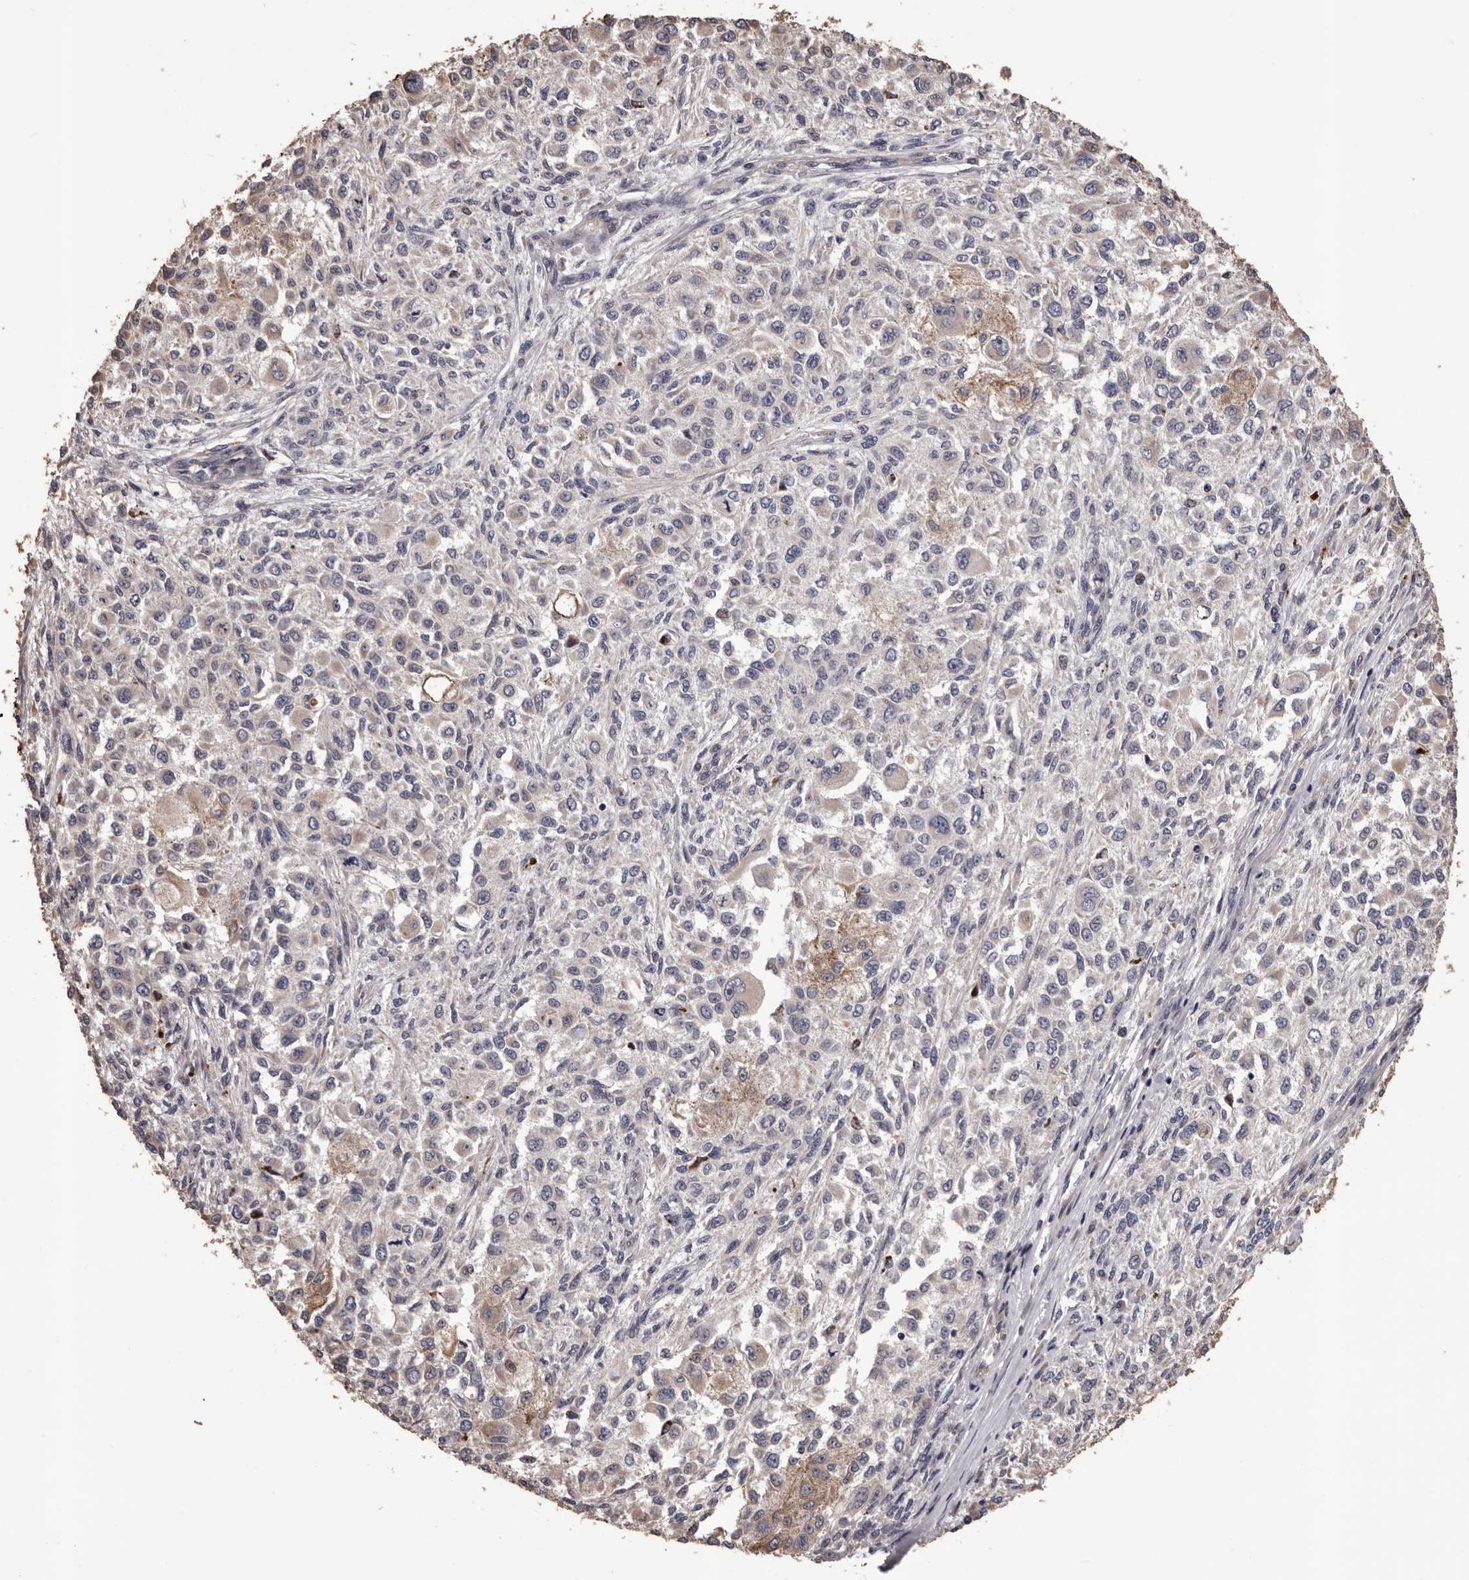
{"staining": {"intensity": "negative", "quantity": "none", "location": "none"}, "tissue": "melanoma", "cell_type": "Tumor cells", "image_type": "cancer", "snomed": [{"axis": "morphology", "description": "Necrosis, NOS"}, {"axis": "morphology", "description": "Malignant melanoma, NOS"}, {"axis": "topography", "description": "Skin"}], "caption": "Image shows no significant protein positivity in tumor cells of melanoma.", "gene": "CEP104", "patient": {"sex": "female", "age": 87}}